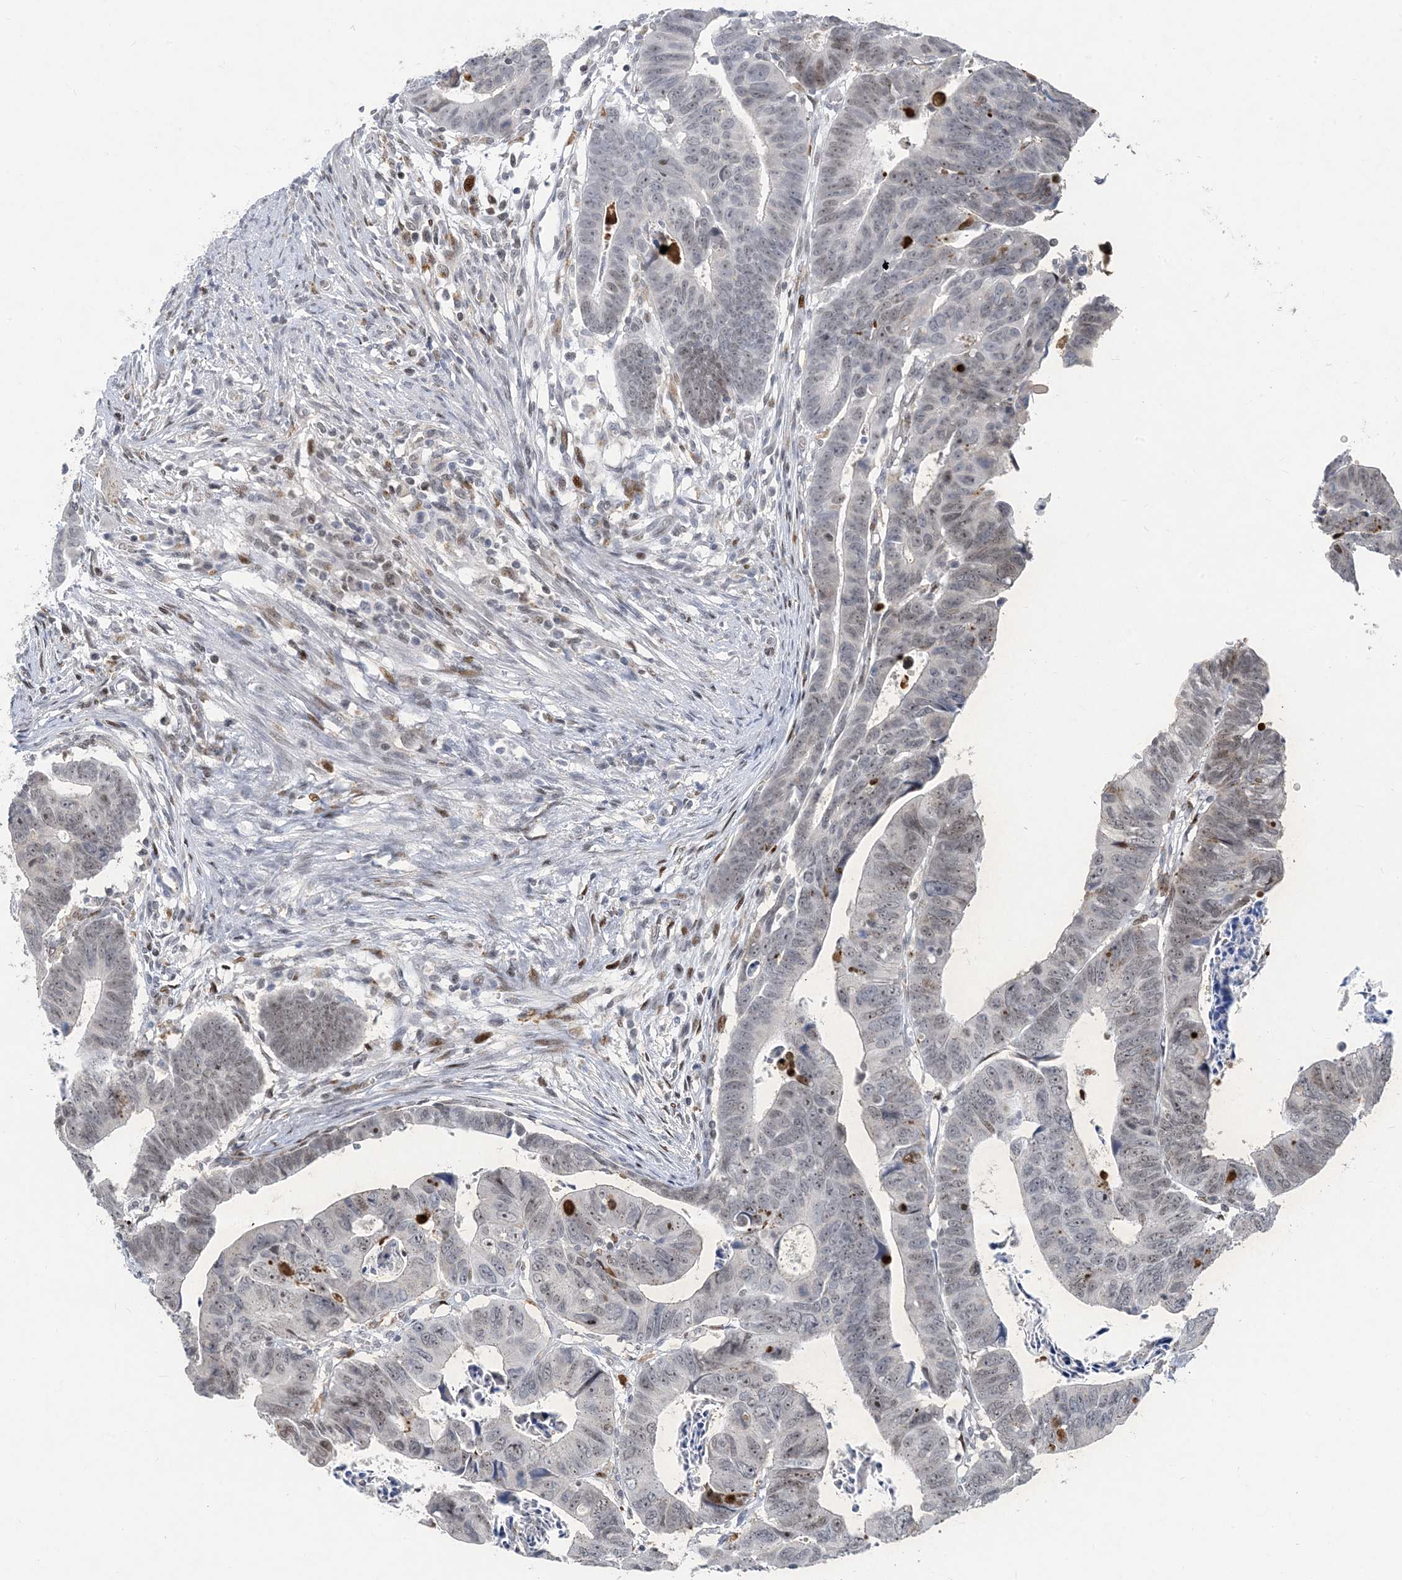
{"staining": {"intensity": "negative", "quantity": "none", "location": "none"}, "tissue": "colorectal cancer", "cell_type": "Tumor cells", "image_type": "cancer", "snomed": [{"axis": "morphology", "description": "Adenocarcinoma, NOS"}, {"axis": "topography", "description": "Rectum"}], "caption": "Micrograph shows no significant protein positivity in tumor cells of colorectal cancer.", "gene": "SLC25A53", "patient": {"sex": "female", "age": 65}}